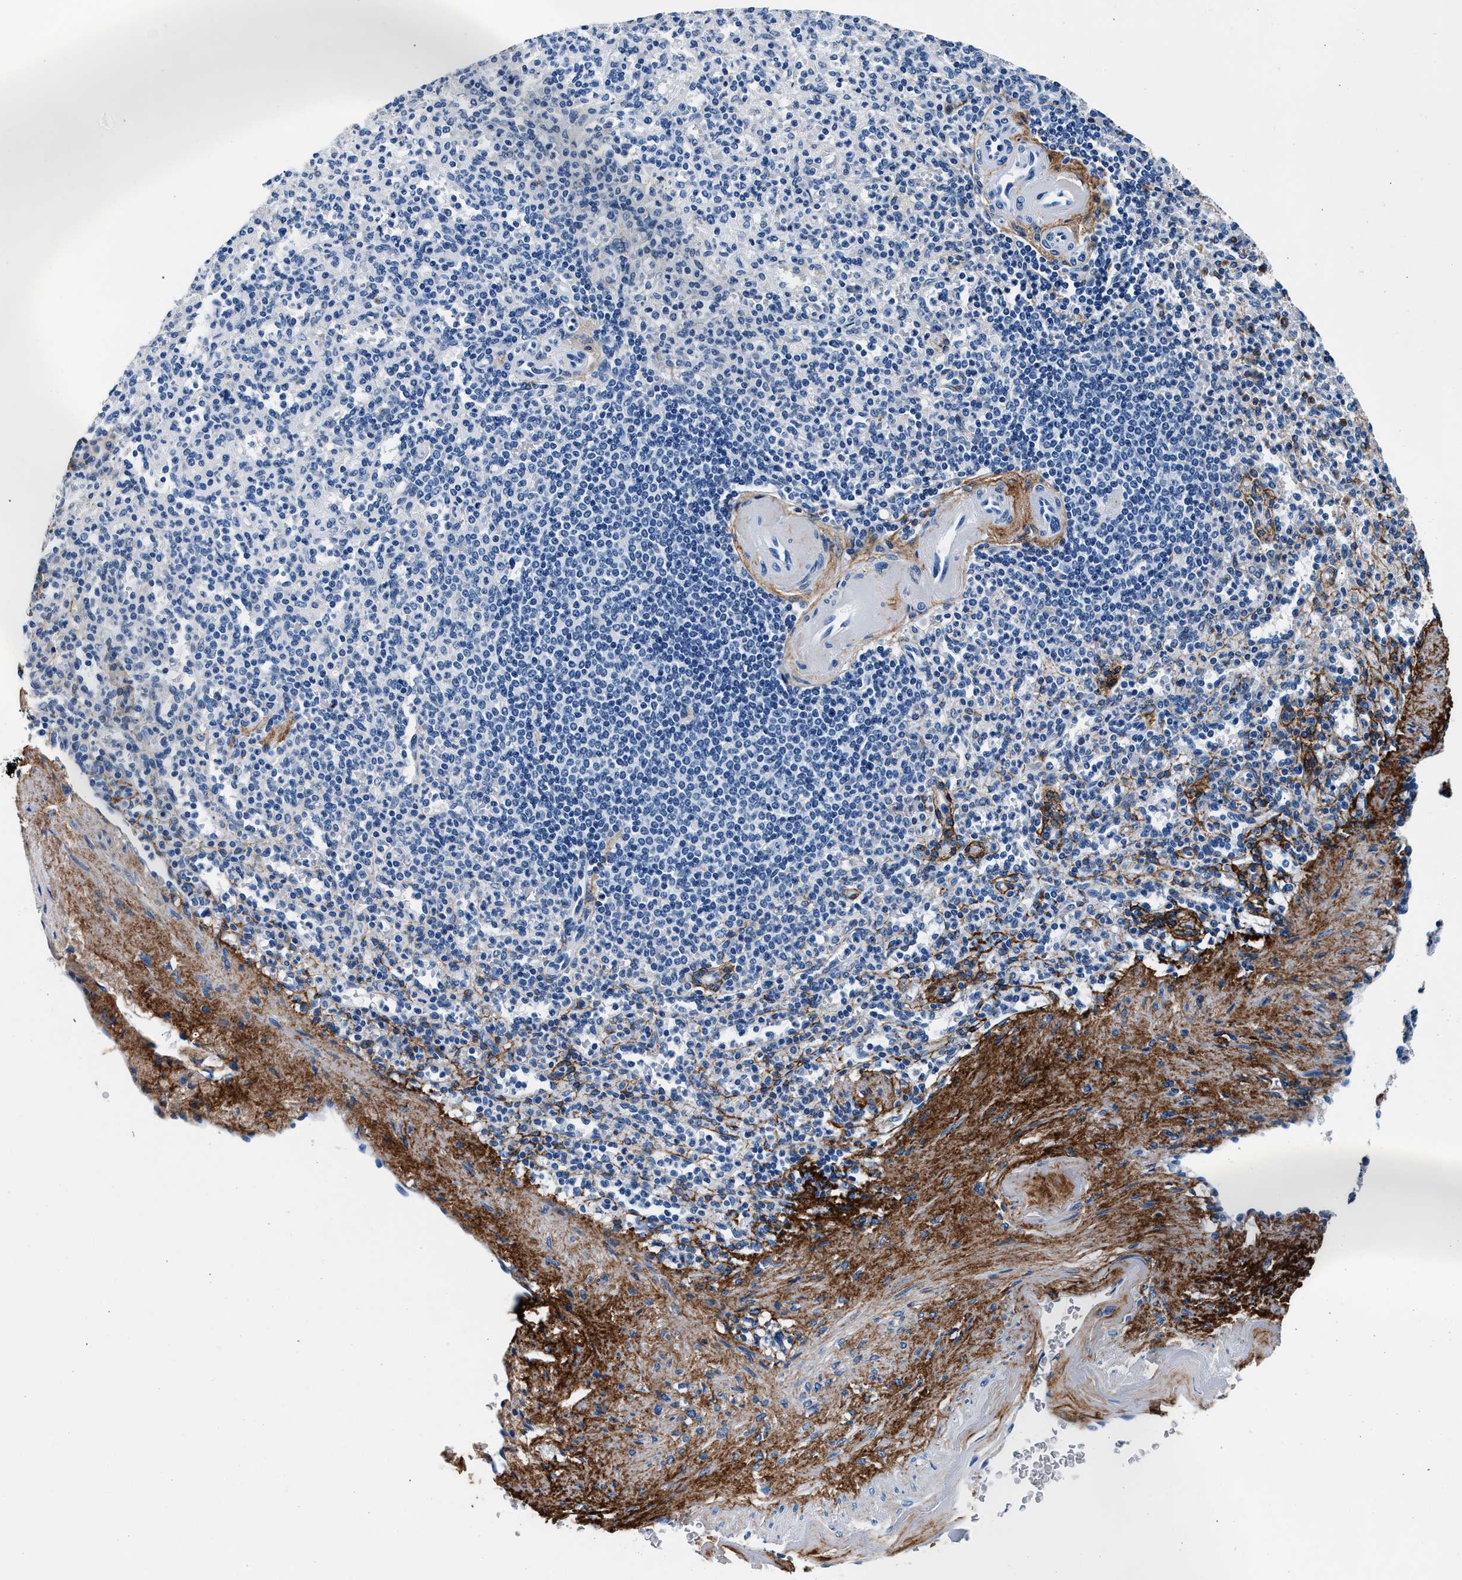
{"staining": {"intensity": "negative", "quantity": "none", "location": "none"}, "tissue": "spleen", "cell_type": "Cells in red pulp", "image_type": "normal", "snomed": [{"axis": "morphology", "description": "Normal tissue, NOS"}, {"axis": "topography", "description": "Spleen"}], "caption": "DAB (3,3'-diaminobenzidine) immunohistochemical staining of normal spleen exhibits no significant positivity in cells in red pulp. (IHC, brightfield microscopy, high magnification).", "gene": "TNR", "patient": {"sex": "female", "age": 74}}